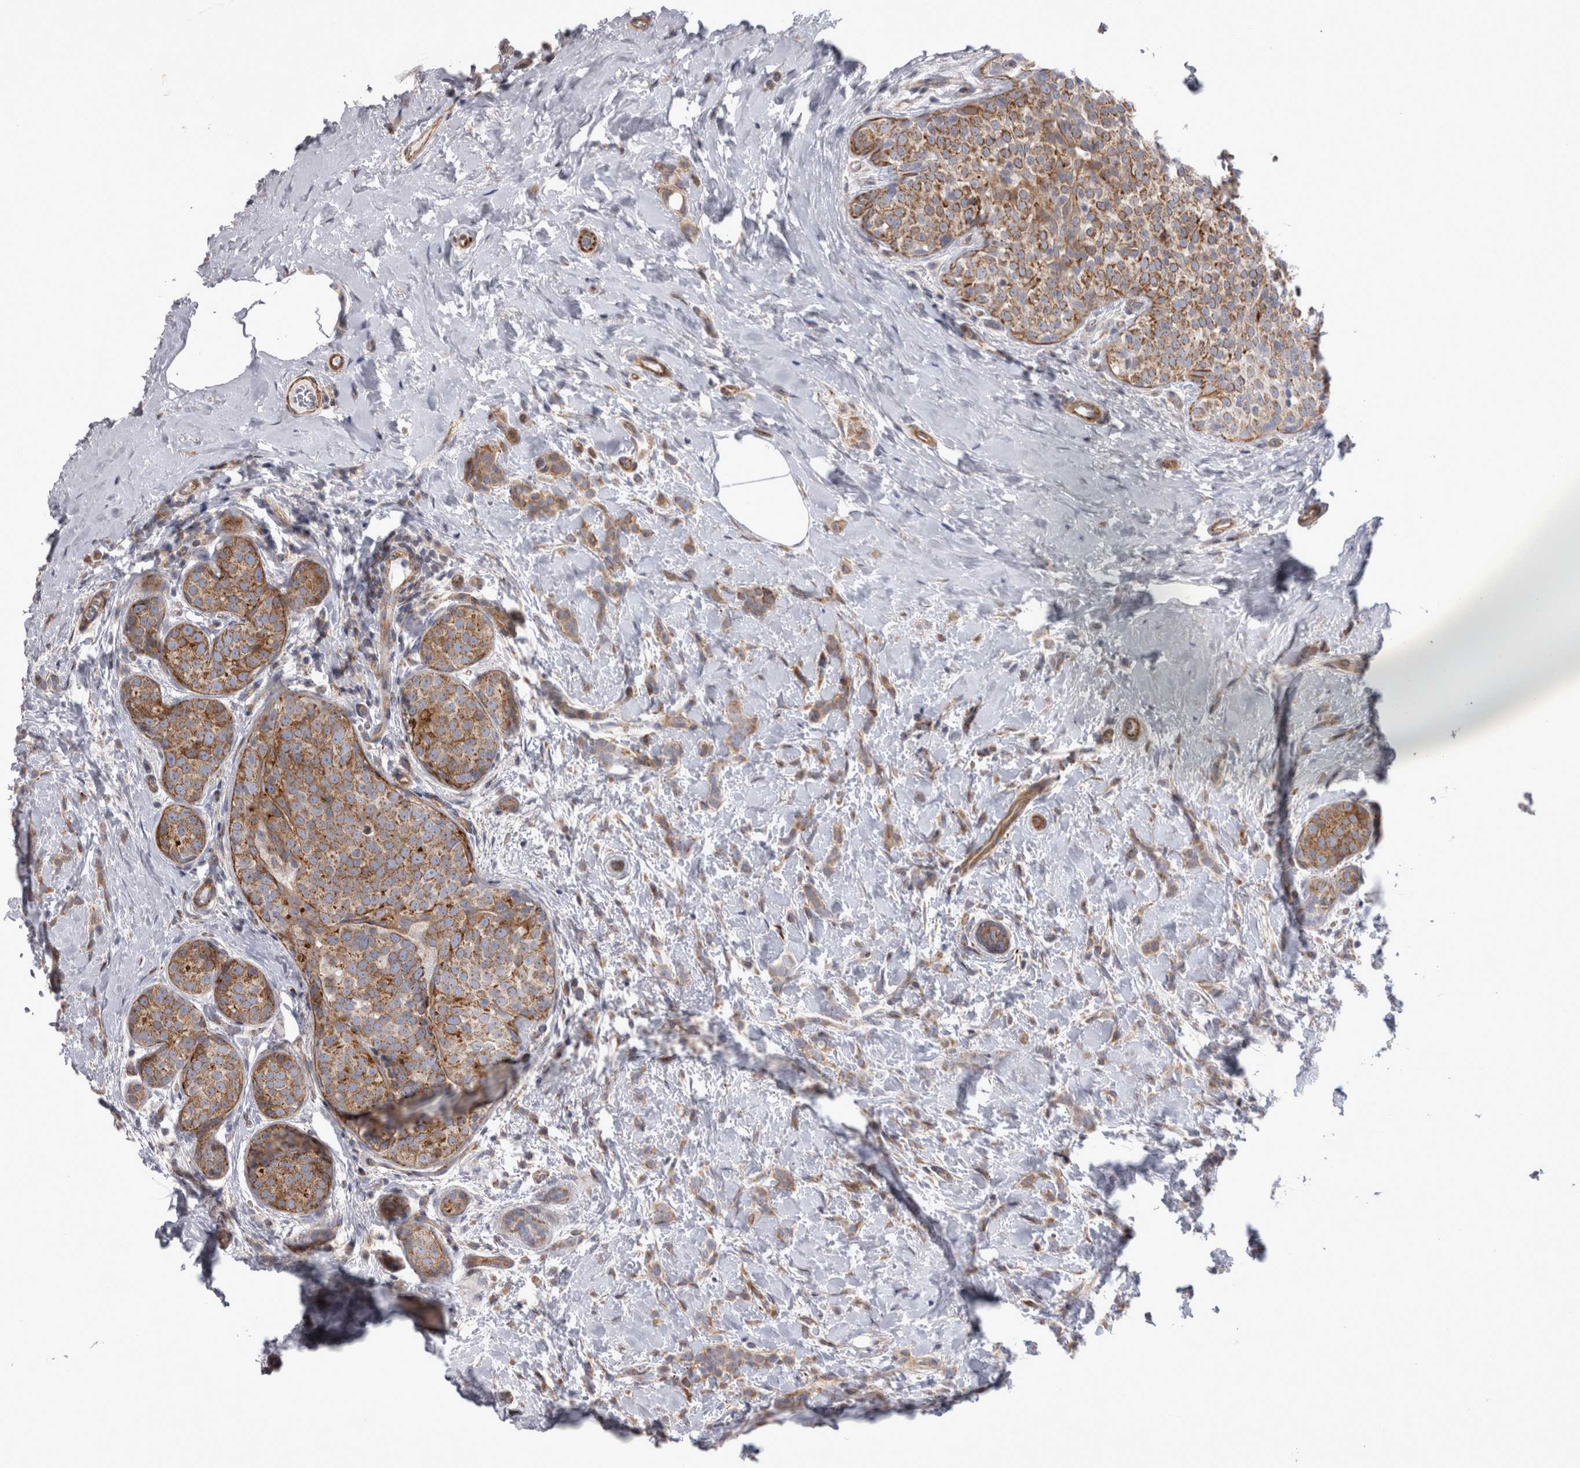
{"staining": {"intensity": "weak", "quantity": ">75%", "location": "cytoplasmic/membranous"}, "tissue": "breast cancer", "cell_type": "Tumor cells", "image_type": "cancer", "snomed": [{"axis": "morphology", "description": "Lobular carcinoma, in situ"}, {"axis": "morphology", "description": "Lobular carcinoma"}, {"axis": "topography", "description": "Breast"}], "caption": "Immunohistochemical staining of breast lobular carcinoma demonstrates weak cytoplasmic/membranous protein positivity in about >75% of tumor cells.", "gene": "TSPOAP1", "patient": {"sex": "female", "age": 41}}